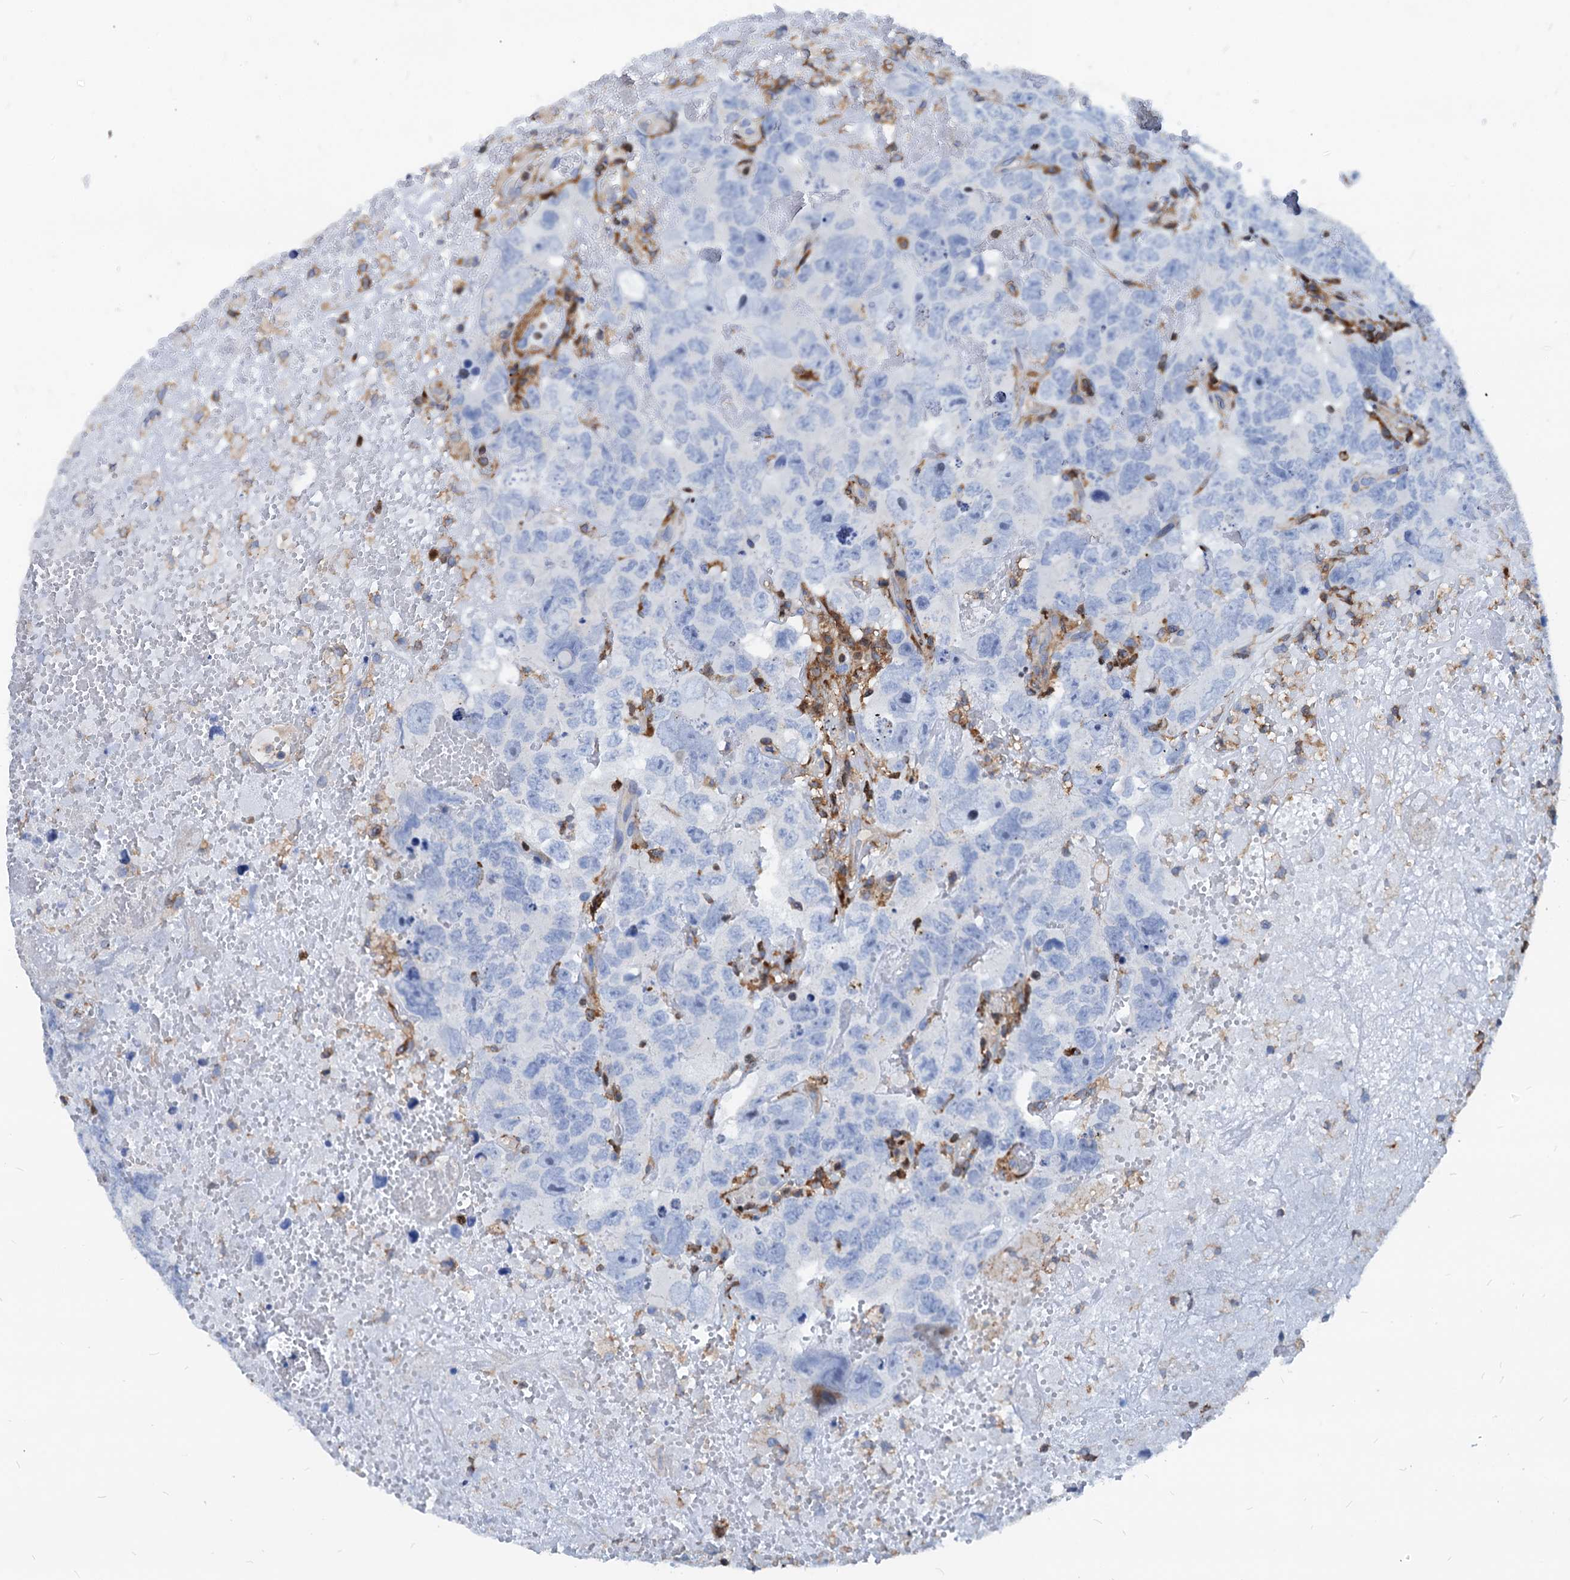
{"staining": {"intensity": "negative", "quantity": "none", "location": "none"}, "tissue": "testis cancer", "cell_type": "Tumor cells", "image_type": "cancer", "snomed": [{"axis": "morphology", "description": "Carcinoma, Embryonal, NOS"}, {"axis": "topography", "description": "Testis"}], "caption": "This is an IHC micrograph of testis cancer. There is no expression in tumor cells.", "gene": "LCP2", "patient": {"sex": "male", "age": 45}}